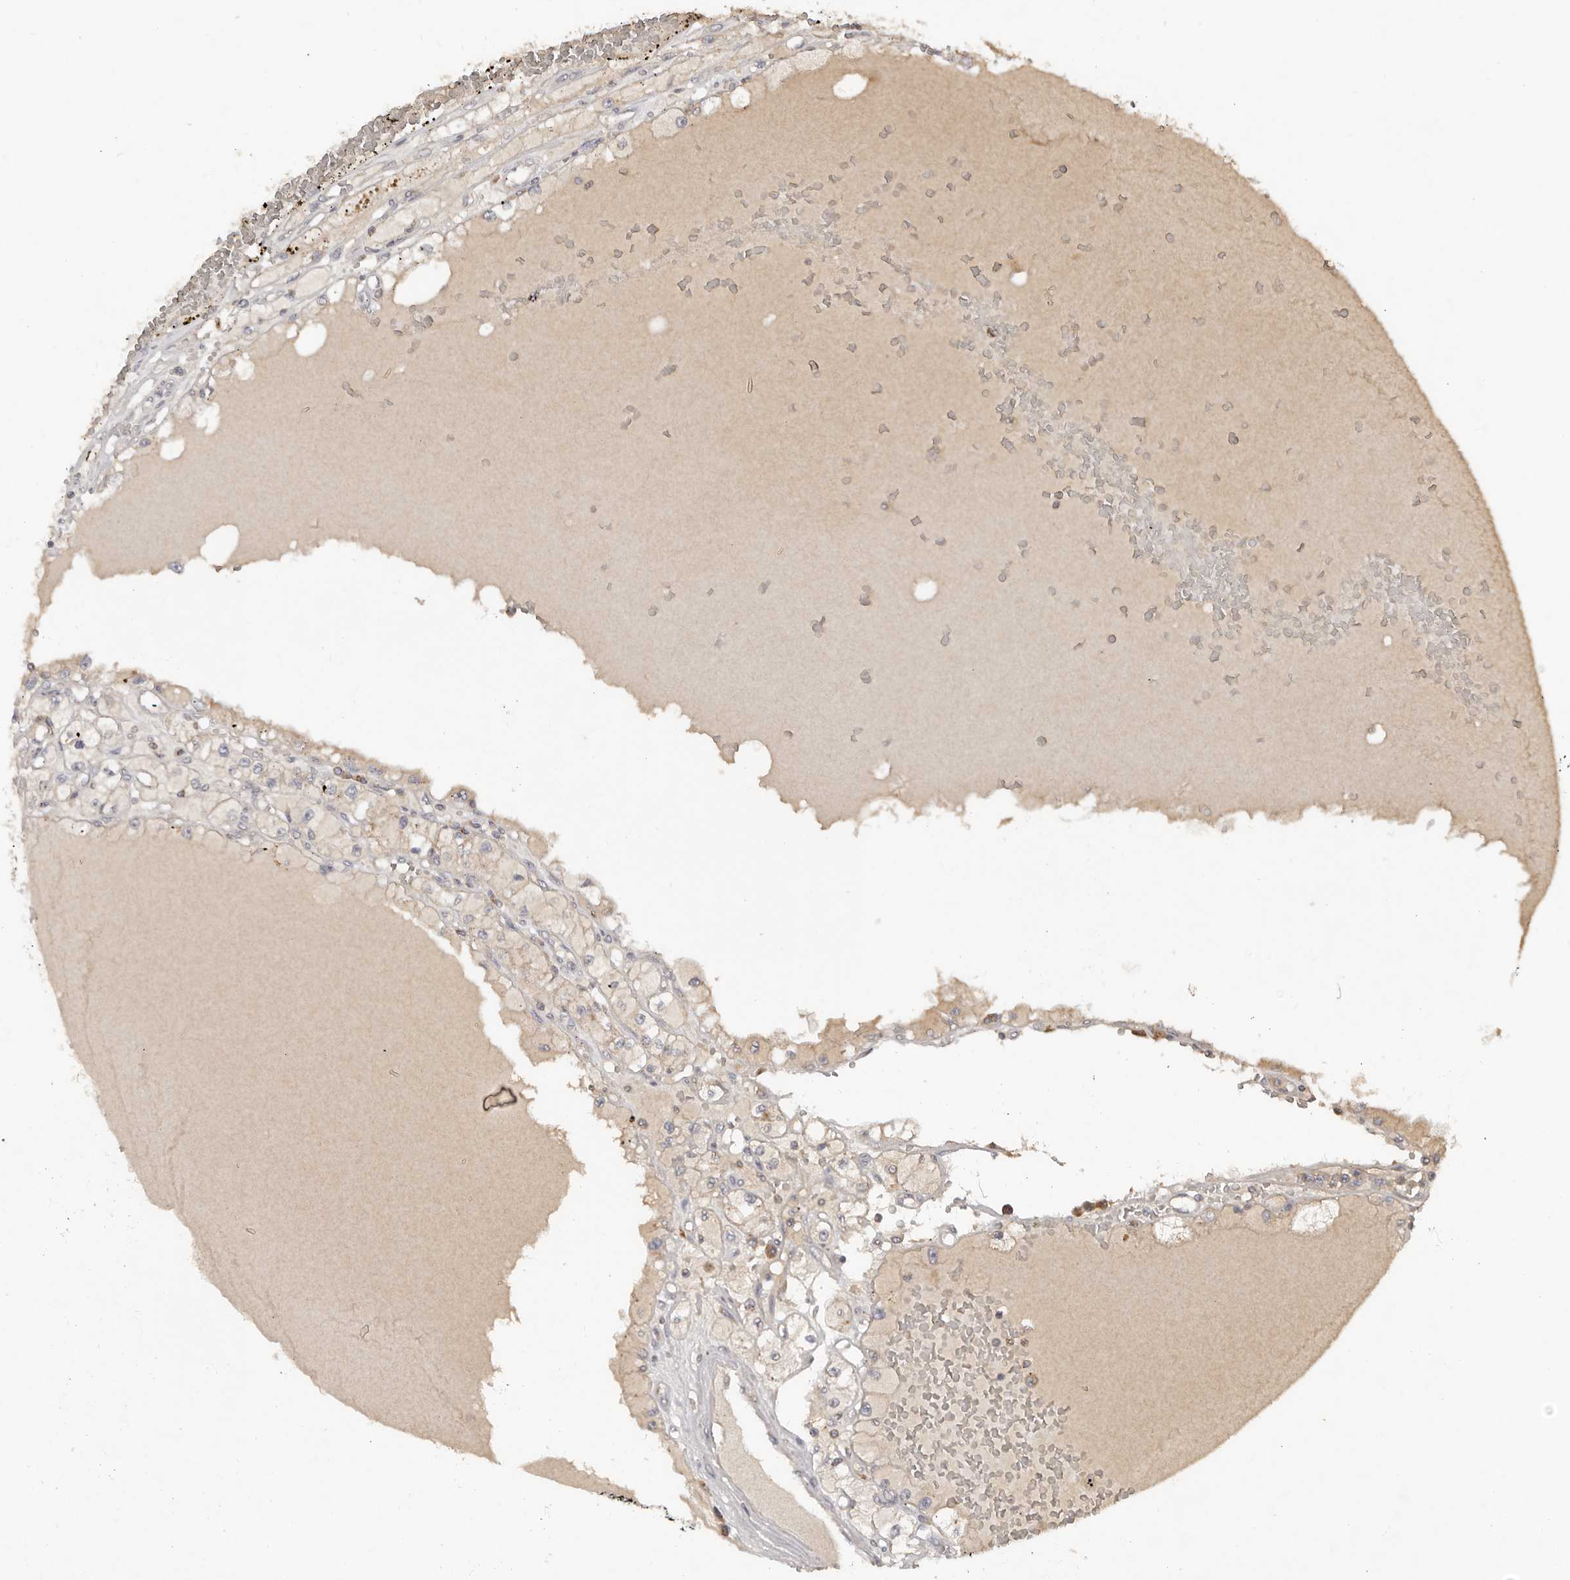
{"staining": {"intensity": "negative", "quantity": "none", "location": "none"}, "tissue": "renal cancer", "cell_type": "Tumor cells", "image_type": "cancer", "snomed": [{"axis": "morphology", "description": "Adenocarcinoma, NOS"}, {"axis": "topography", "description": "Kidney"}], "caption": "Renal cancer was stained to show a protein in brown. There is no significant expression in tumor cells.", "gene": "SLC39A2", "patient": {"sex": "male", "age": 56}}